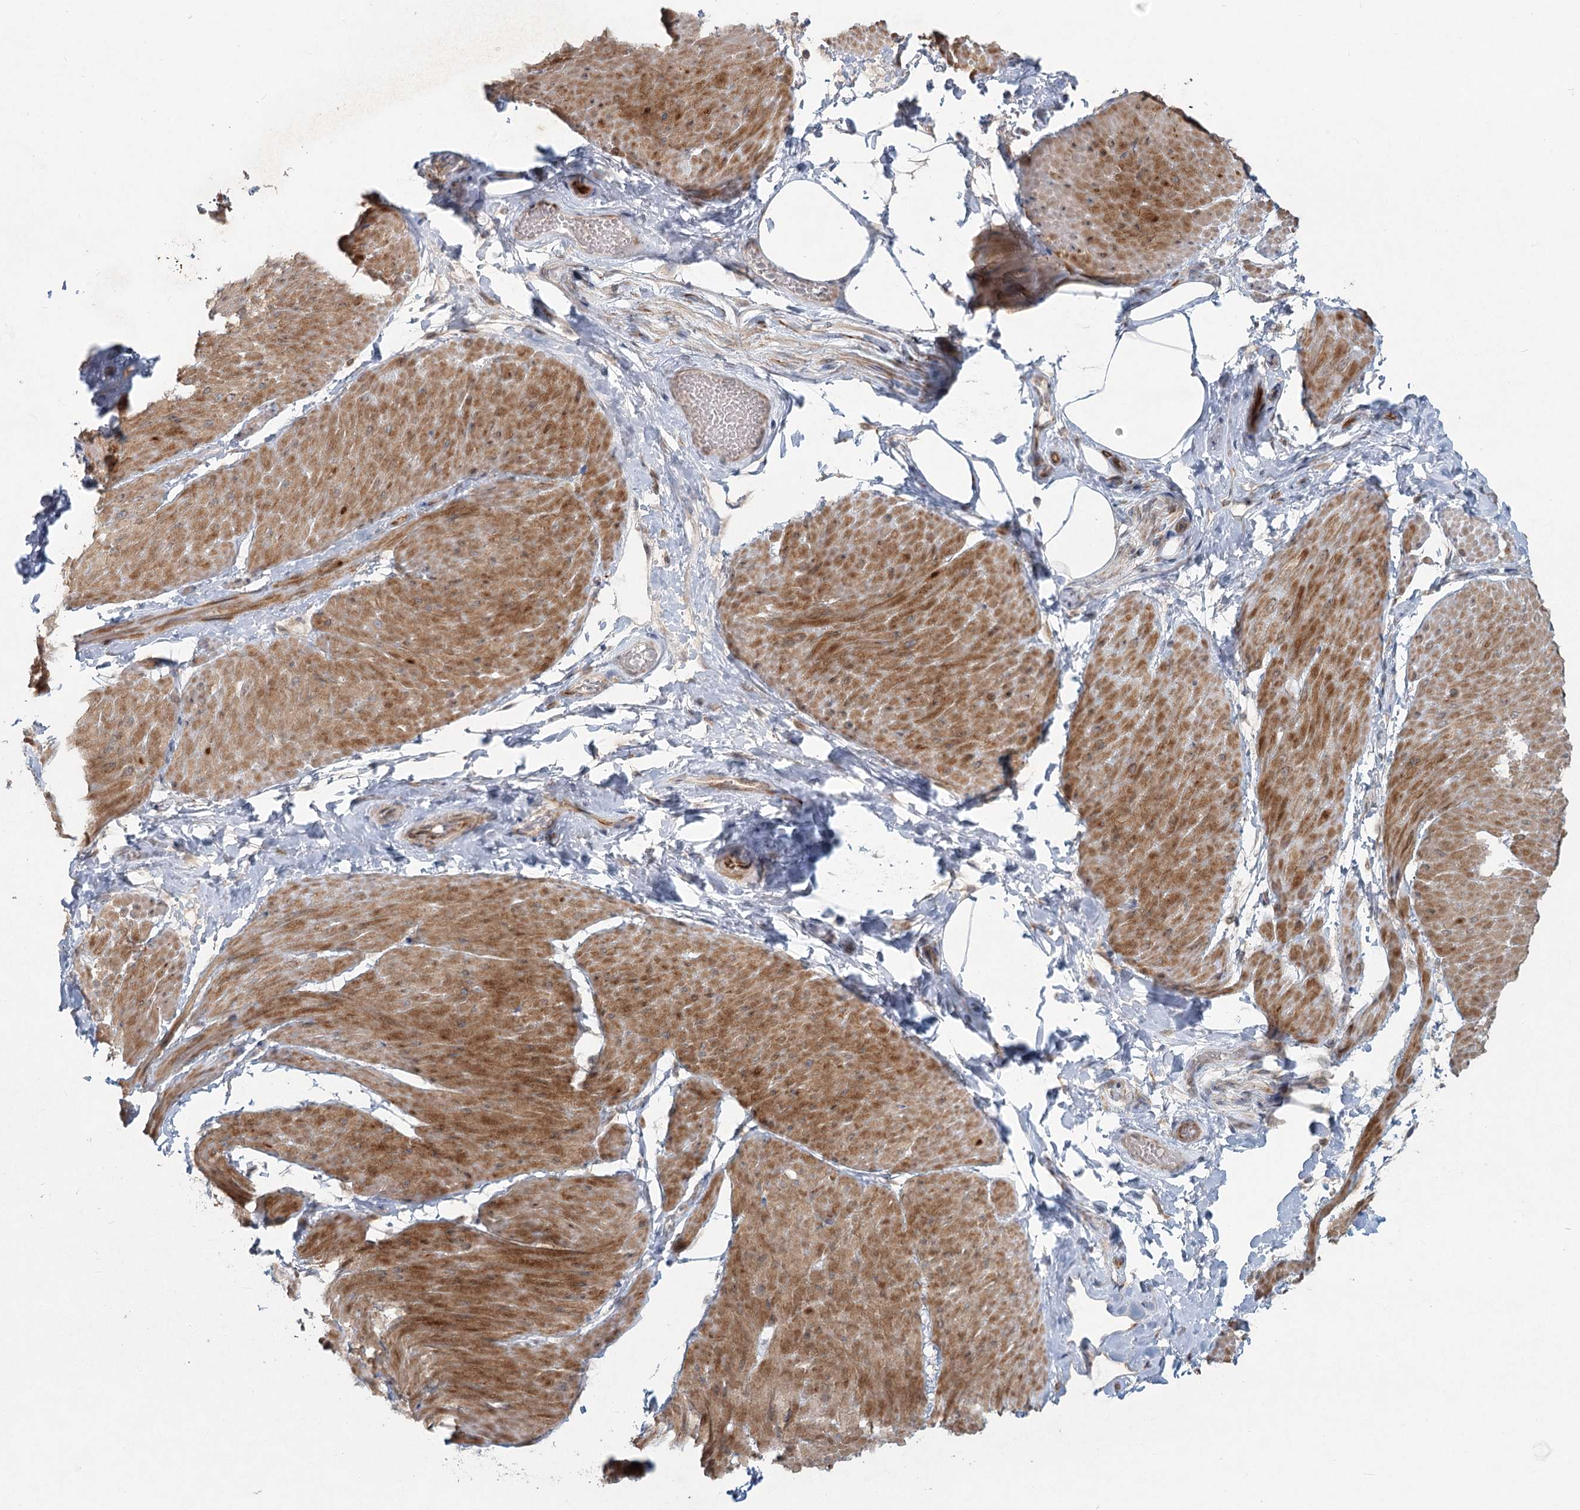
{"staining": {"intensity": "moderate", "quantity": ">75%", "location": "cytoplasmic/membranous"}, "tissue": "smooth muscle", "cell_type": "Smooth muscle cells", "image_type": "normal", "snomed": [{"axis": "morphology", "description": "Urothelial carcinoma, High grade"}, {"axis": "topography", "description": "Urinary bladder"}], "caption": "IHC histopathology image of benign smooth muscle stained for a protein (brown), which exhibits medium levels of moderate cytoplasmic/membranous positivity in approximately >75% of smooth muscle cells.", "gene": "LRP2BP", "patient": {"sex": "male", "age": 46}}